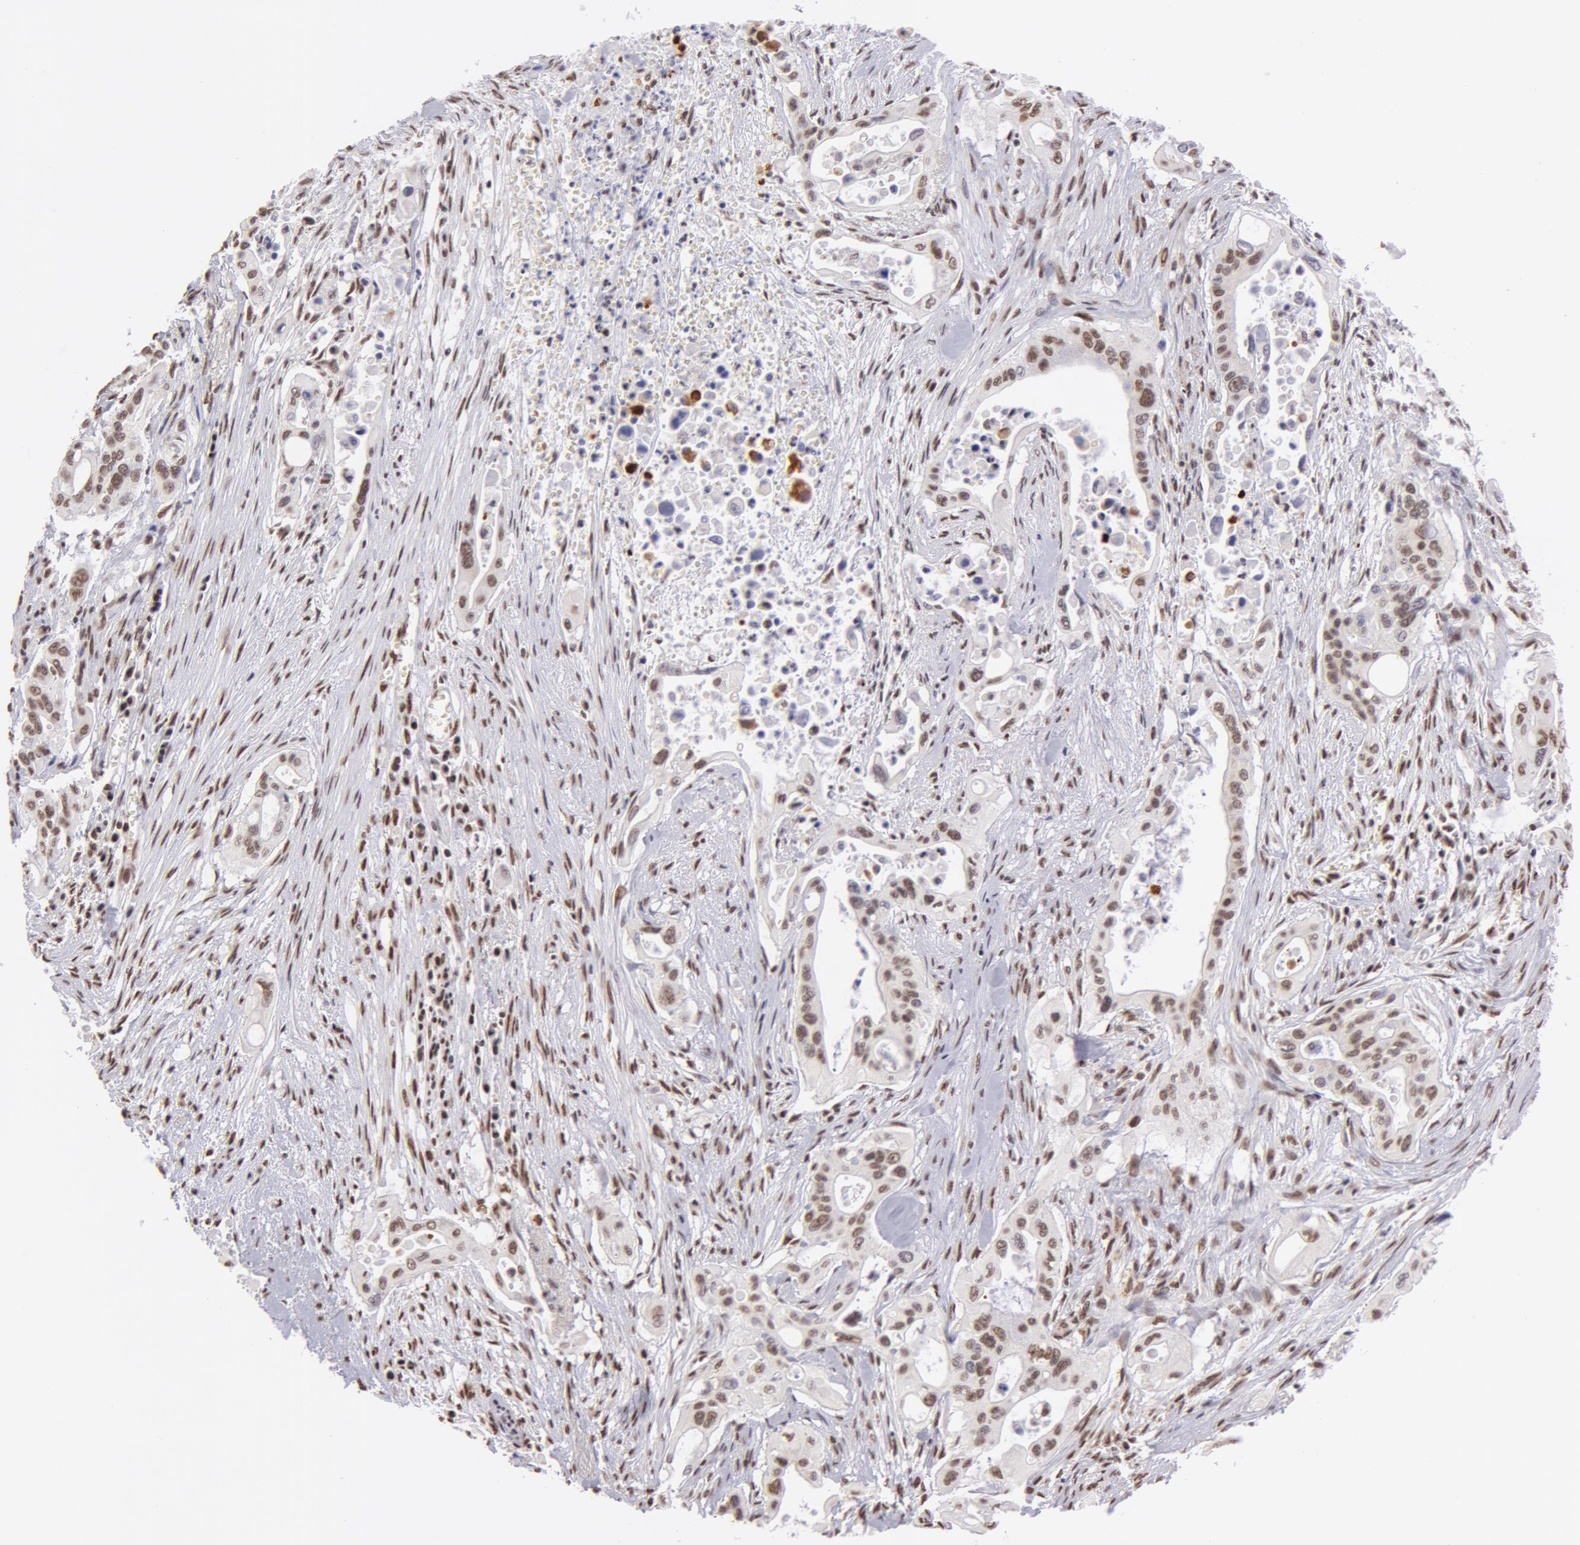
{"staining": {"intensity": "moderate", "quantity": "25%-75%", "location": "nuclear"}, "tissue": "pancreatic cancer", "cell_type": "Tumor cells", "image_type": "cancer", "snomed": [{"axis": "morphology", "description": "Adenocarcinoma, NOS"}, {"axis": "topography", "description": "Pancreas"}], "caption": "This is a micrograph of IHC staining of pancreatic cancer (adenocarcinoma), which shows moderate expression in the nuclear of tumor cells.", "gene": "VRTN", "patient": {"sex": "male", "age": 77}}